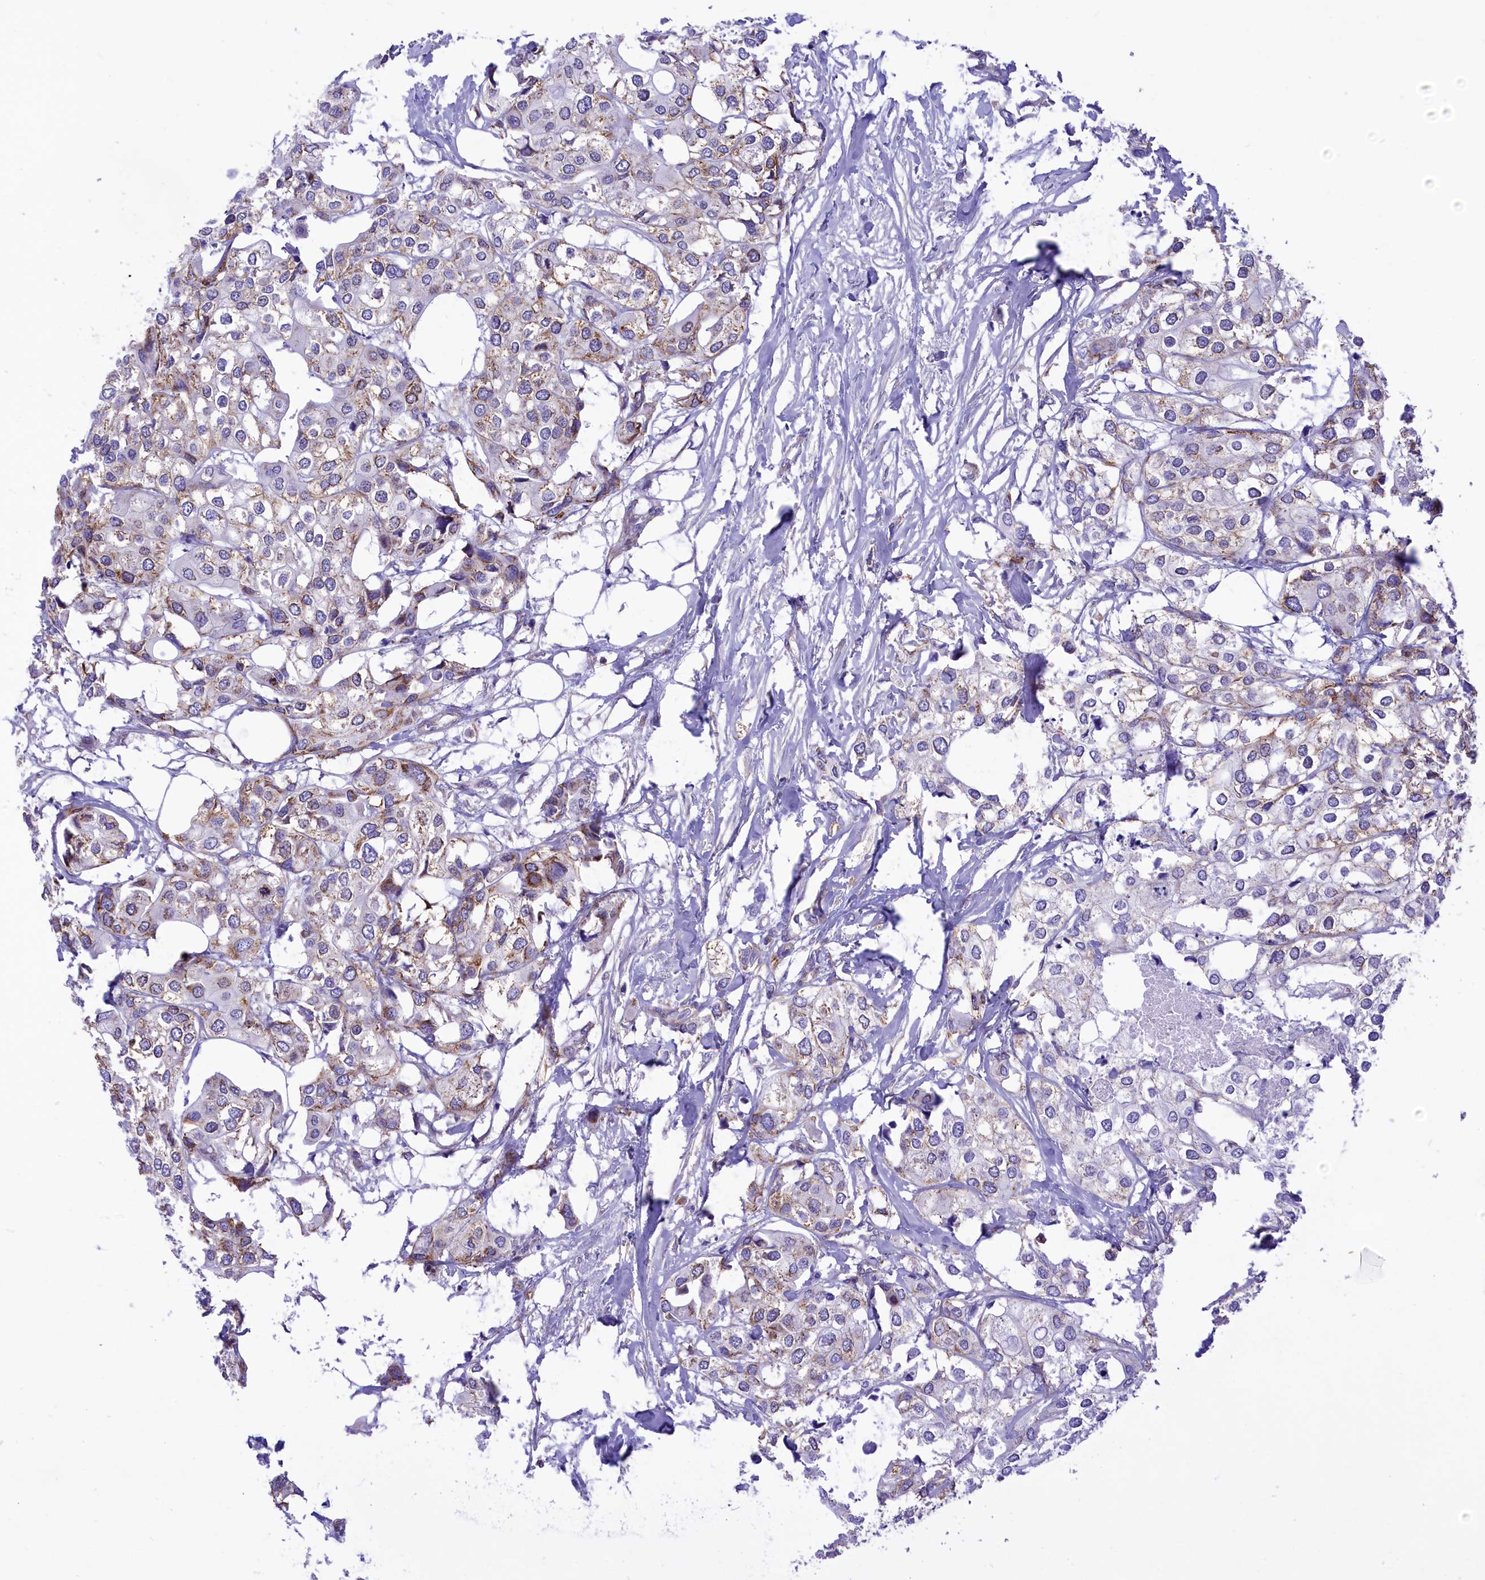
{"staining": {"intensity": "moderate", "quantity": "25%-75%", "location": "cytoplasmic/membranous"}, "tissue": "urothelial cancer", "cell_type": "Tumor cells", "image_type": "cancer", "snomed": [{"axis": "morphology", "description": "Urothelial carcinoma, High grade"}, {"axis": "topography", "description": "Urinary bladder"}], "caption": "Immunohistochemical staining of human urothelial cancer displays medium levels of moderate cytoplasmic/membranous staining in about 25%-75% of tumor cells.", "gene": "SEPTIN9", "patient": {"sex": "male", "age": 64}}